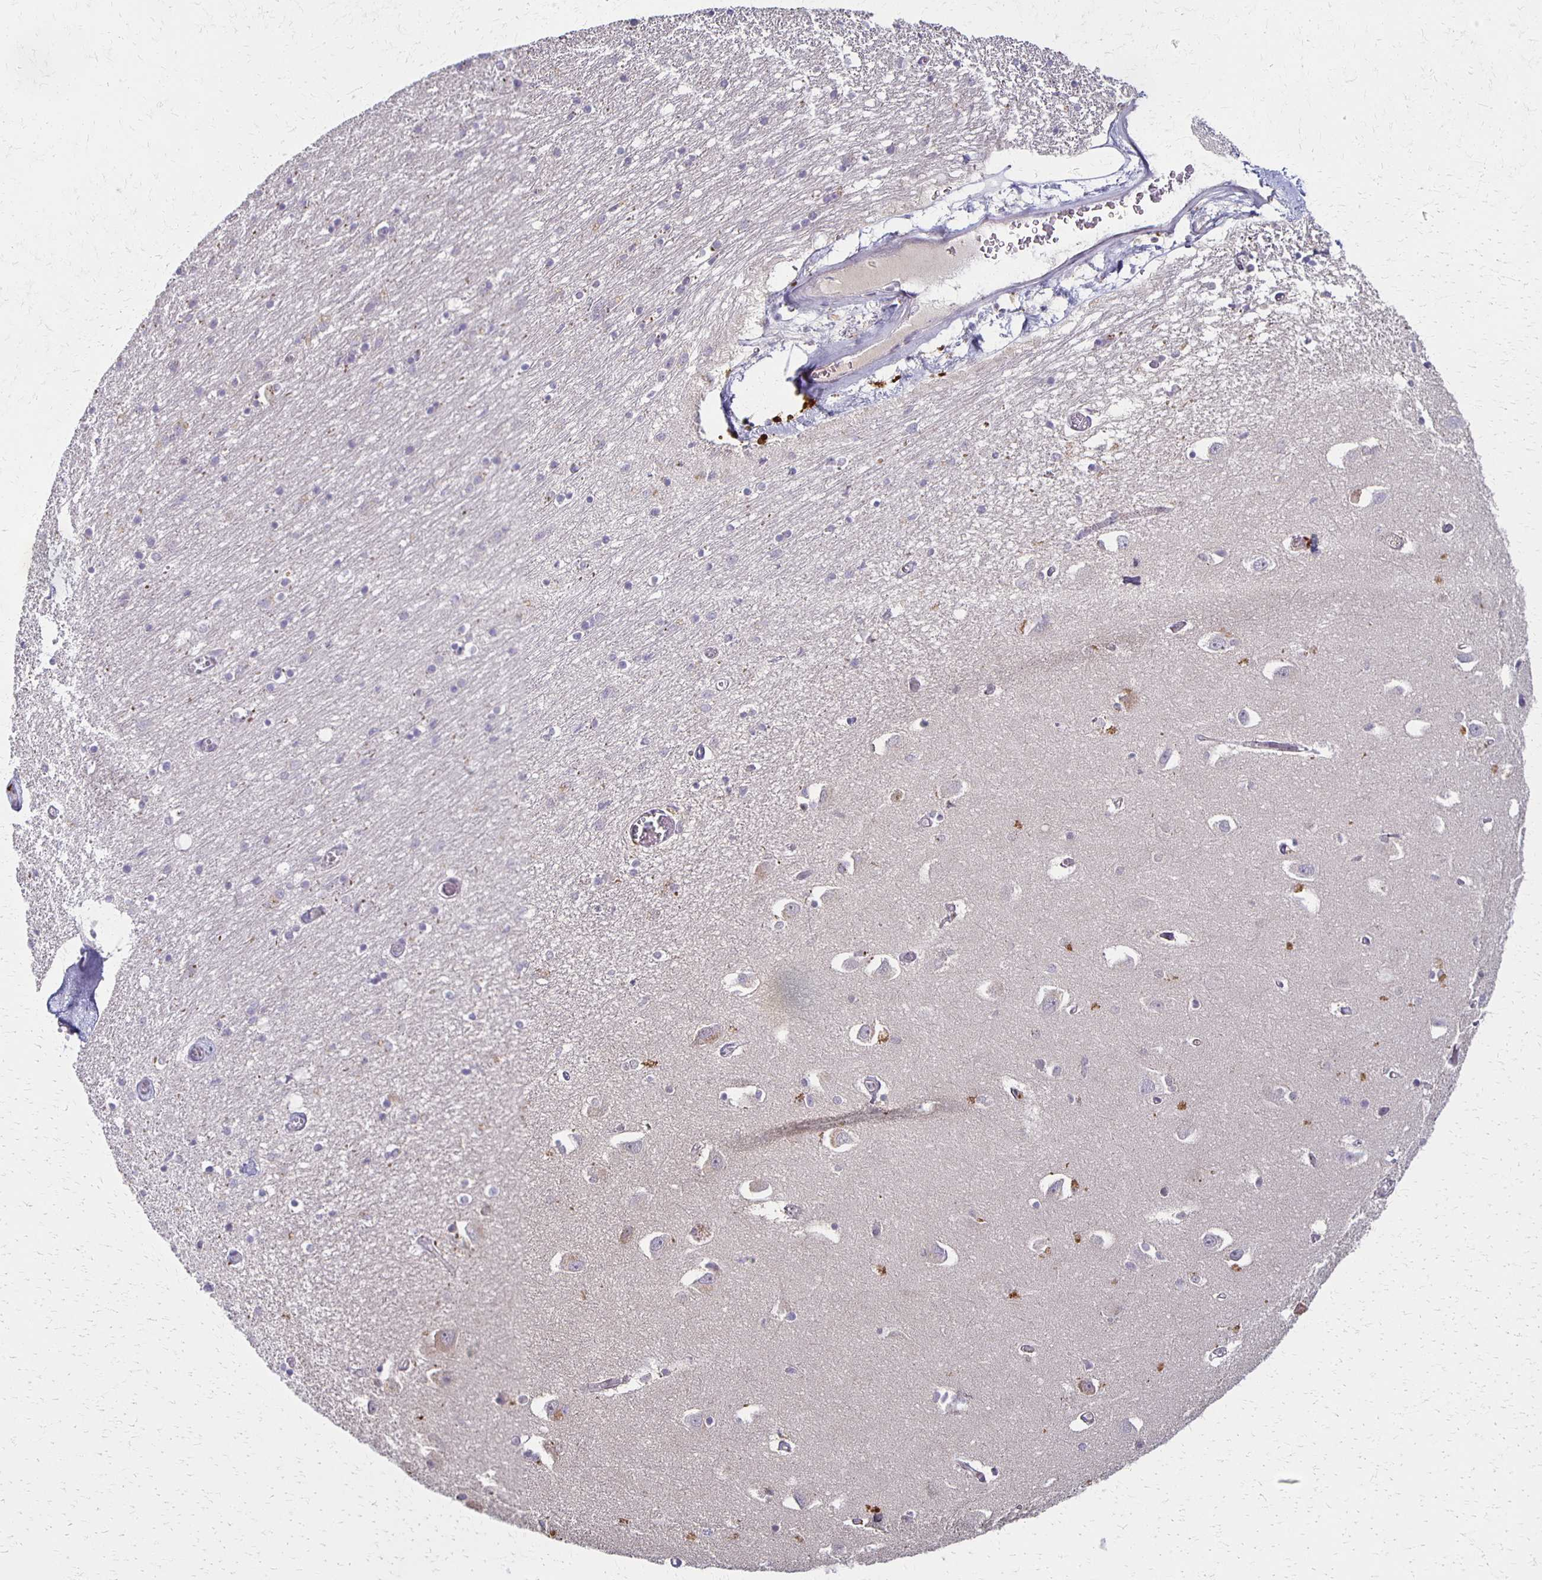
{"staining": {"intensity": "negative", "quantity": "none", "location": "none"}, "tissue": "caudate", "cell_type": "Glial cells", "image_type": "normal", "snomed": [{"axis": "morphology", "description": "Normal tissue, NOS"}, {"axis": "topography", "description": "Lateral ventricle wall"}, {"axis": "topography", "description": "Hippocampus"}], "caption": "Protein analysis of normal caudate exhibits no significant expression in glial cells.", "gene": "GPX4", "patient": {"sex": "female", "age": 63}}